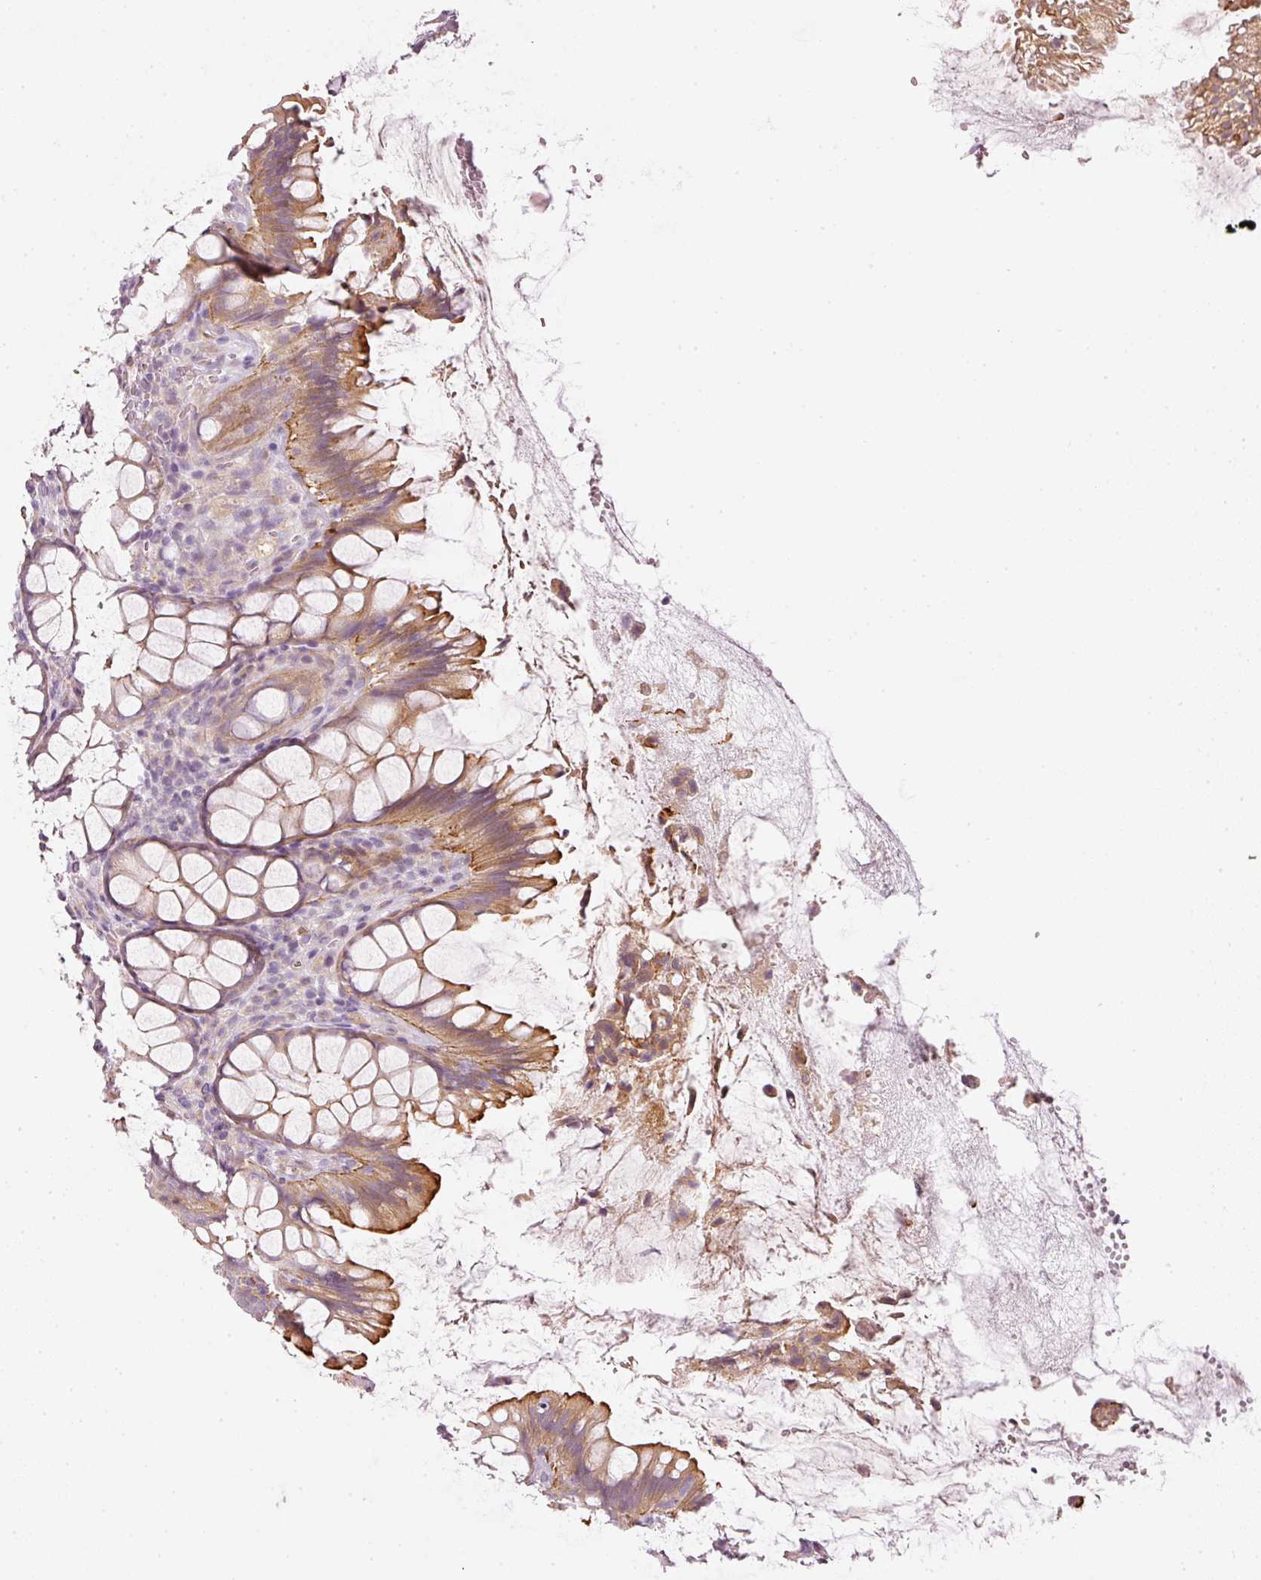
{"staining": {"intensity": "moderate", "quantity": ">75%", "location": "cytoplasmic/membranous"}, "tissue": "rectum", "cell_type": "Glandular cells", "image_type": "normal", "snomed": [{"axis": "morphology", "description": "Normal tissue, NOS"}, {"axis": "topography", "description": "Rectum"}], "caption": "Rectum stained with DAB immunohistochemistry (IHC) exhibits medium levels of moderate cytoplasmic/membranous expression in about >75% of glandular cells.", "gene": "OSR2", "patient": {"sex": "female", "age": 67}}